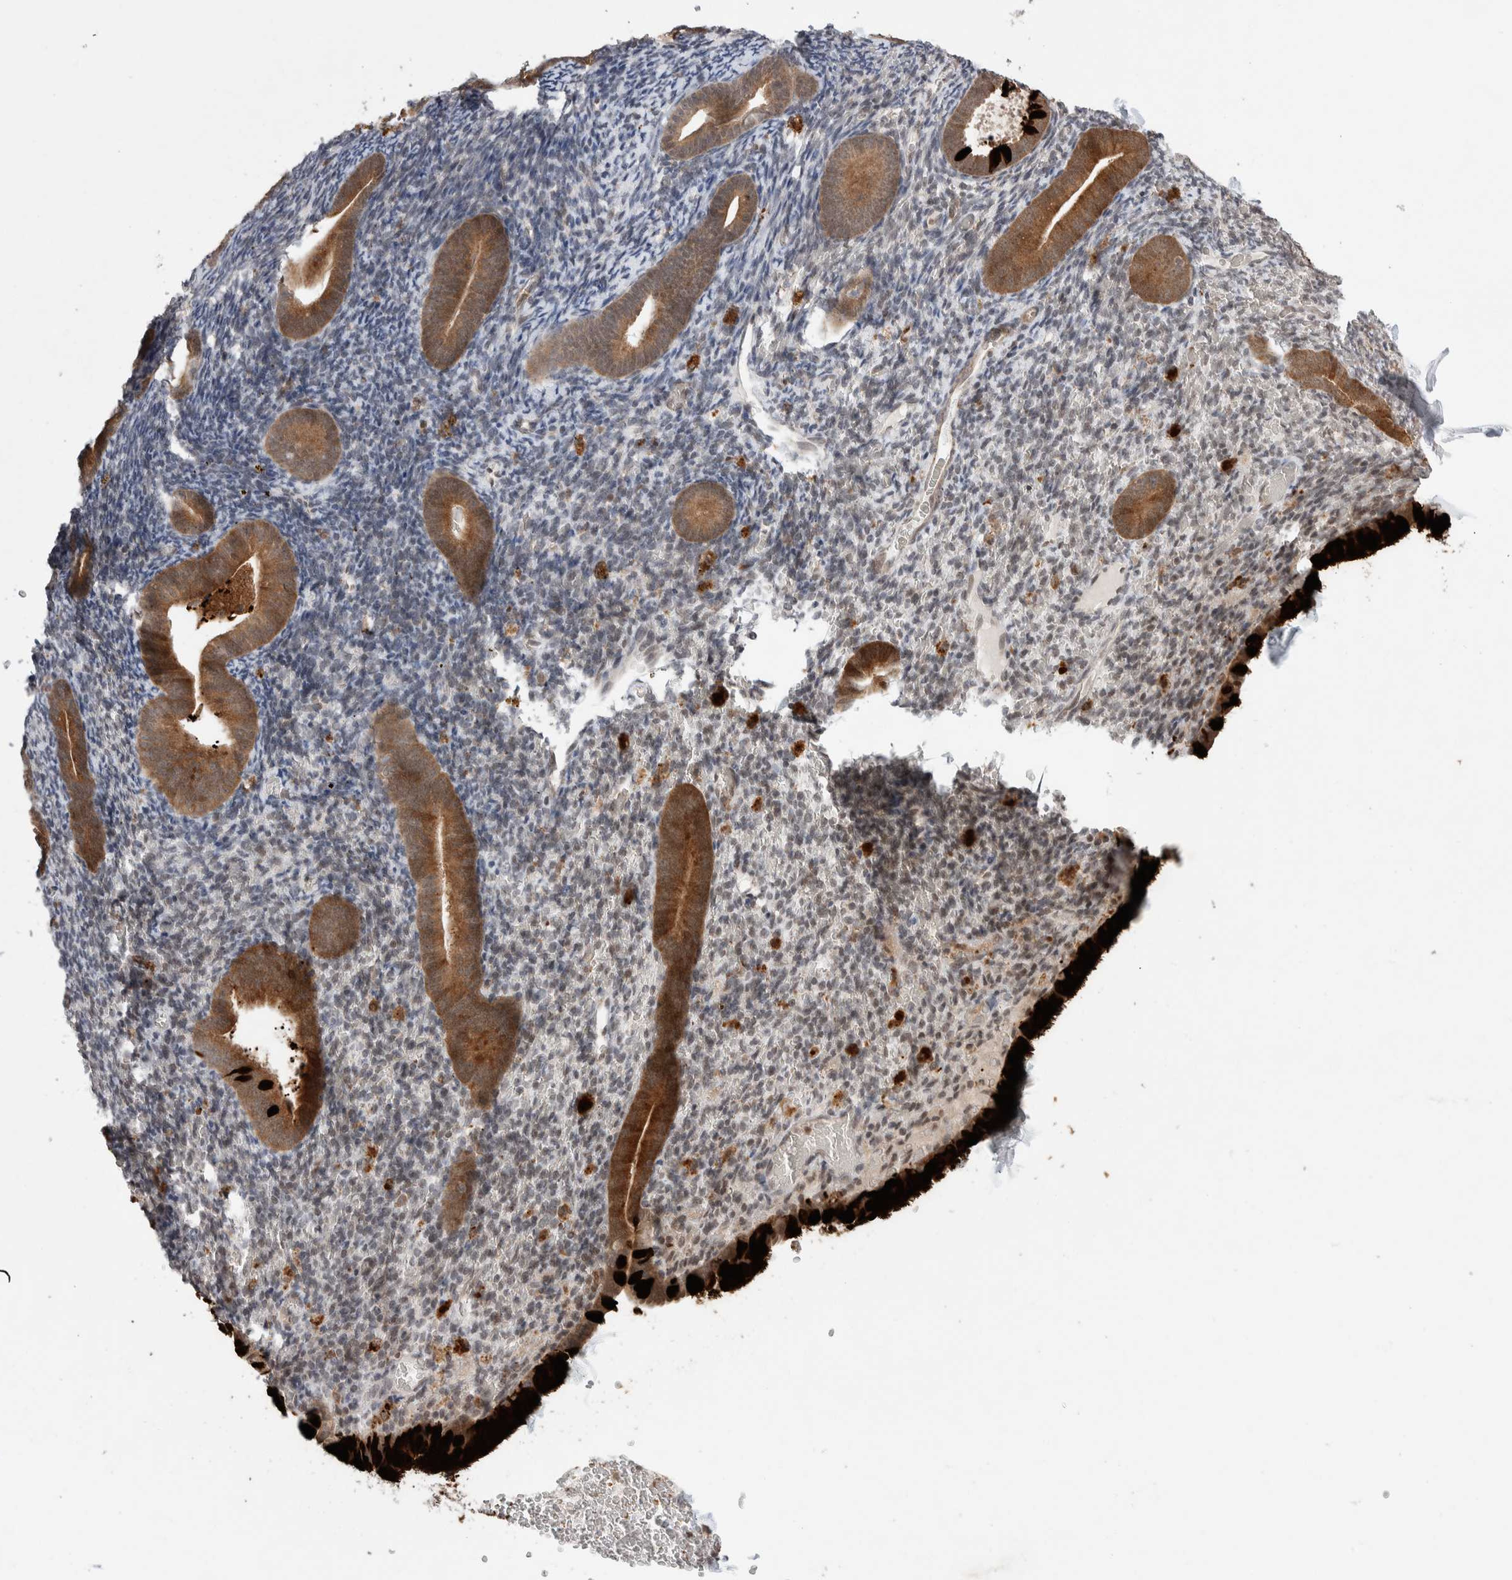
{"staining": {"intensity": "weak", "quantity": "25%-75%", "location": "cytoplasmic/membranous,nuclear"}, "tissue": "endometrium", "cell_type": "Cells in endometrial stroma", "image_type": "normal", "snomed": [{"axis": "morphology", "description": "Normal tissue, NOS"}, {"axis": "topography", "description": "Endometrium"}], "caption": "Protein staining by immunohistochemistry (IHC) exhibits weak cytoplasmic/membranous,nuclear staining in approximately 25%-75% of cells in endometrial stroma in unremarkable endometrium.", "gene": "KCNK1", "patient": {"sex": "female", "age": 51}}